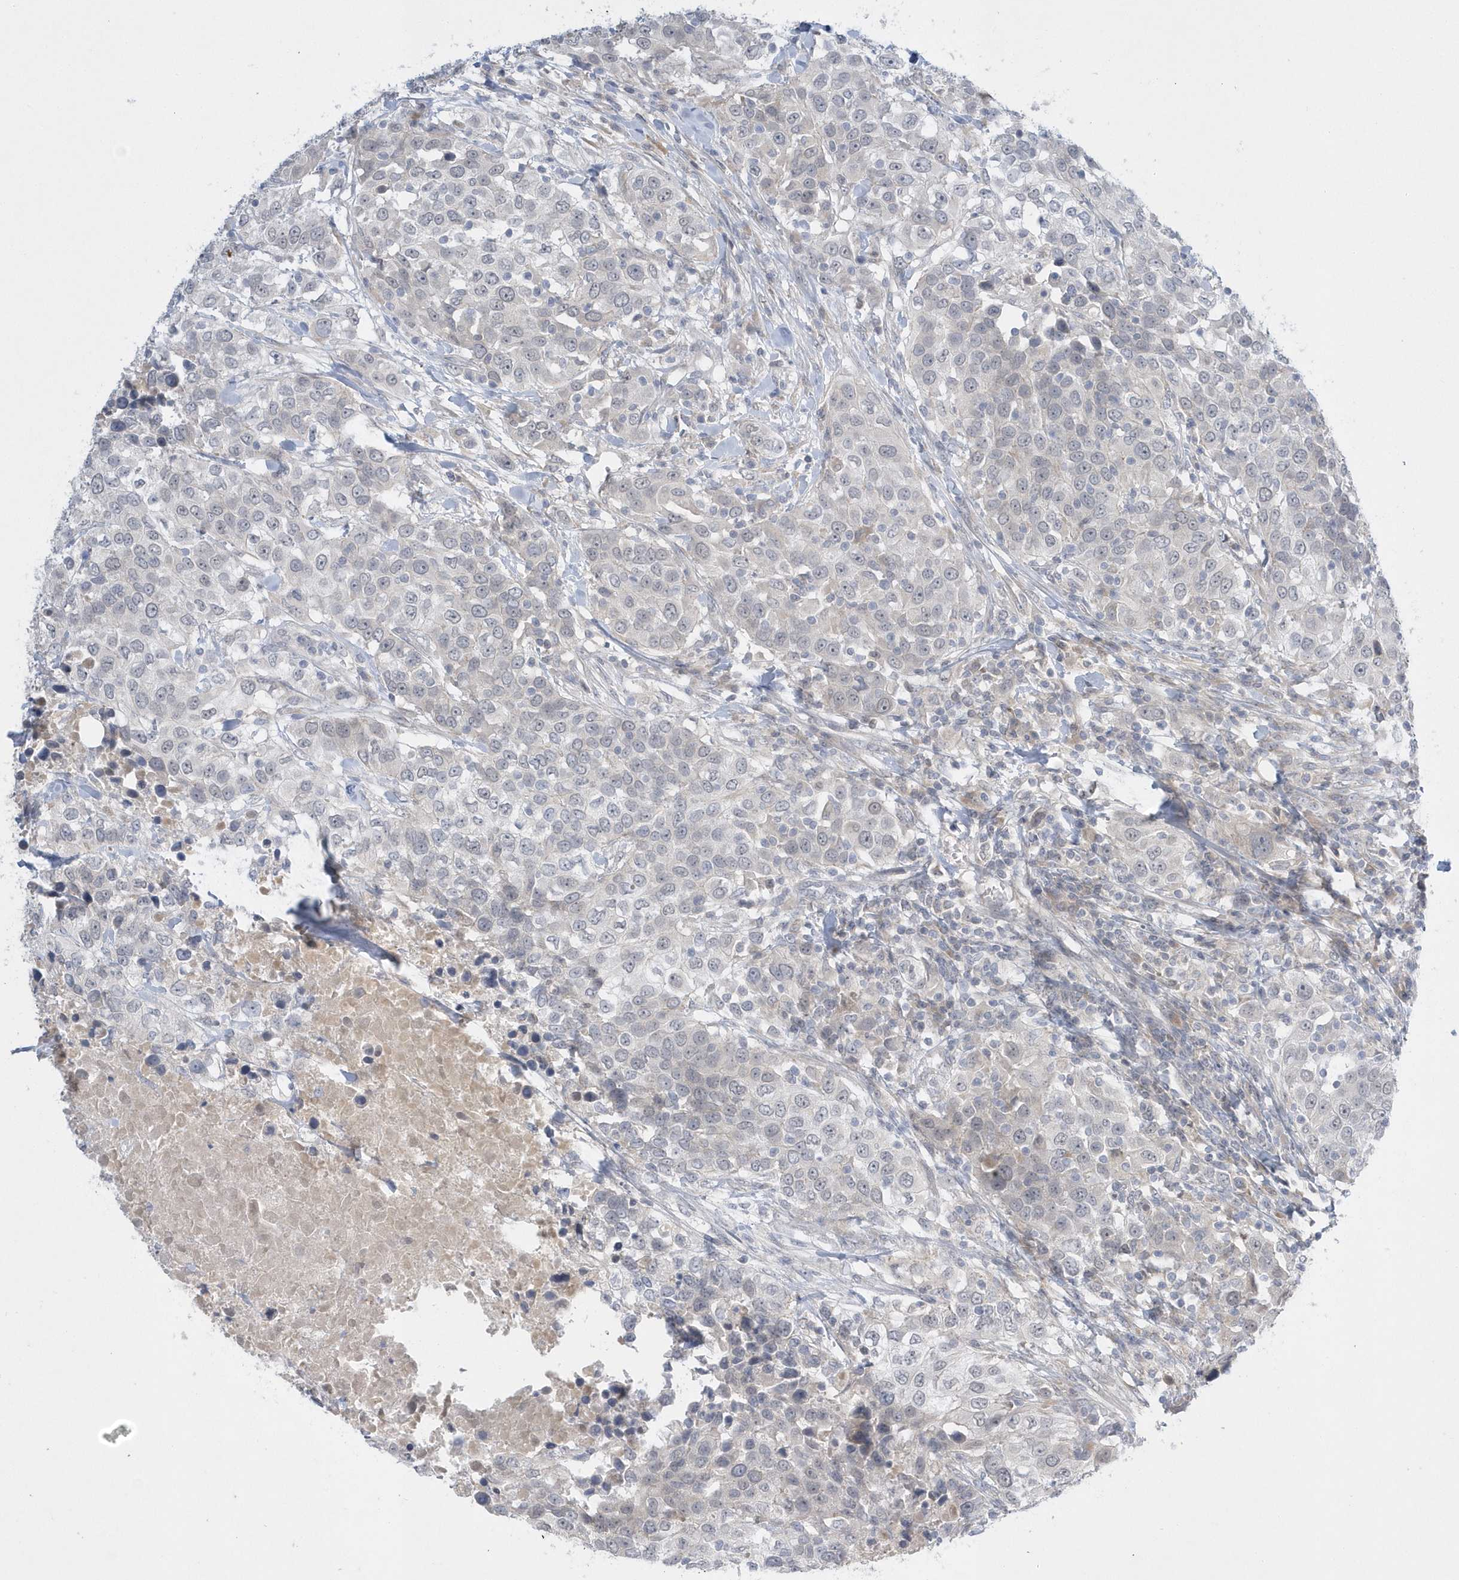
{"staining": {"intensity": "negative", "quantity": "none", "location": "none"}, "tissue": "urothelial cancer", "cell_type": "Tumor cells", "image_type": "cancer", "snomed": [{"axis": "morphology", "description": "Urothelial carcinoma, High grade"}, {"axis": "topography", "description": "Urinary bladder"}], "caption": "Immunohistochemistry (IHC) micrograph of neoplastic tissue: human high-grade urothelial carcinoma stained with DAB displays no significant protein staining in tumor cells.", "gene": "ZC3H12D", "patient": {"sex": "female", "age": 80}}